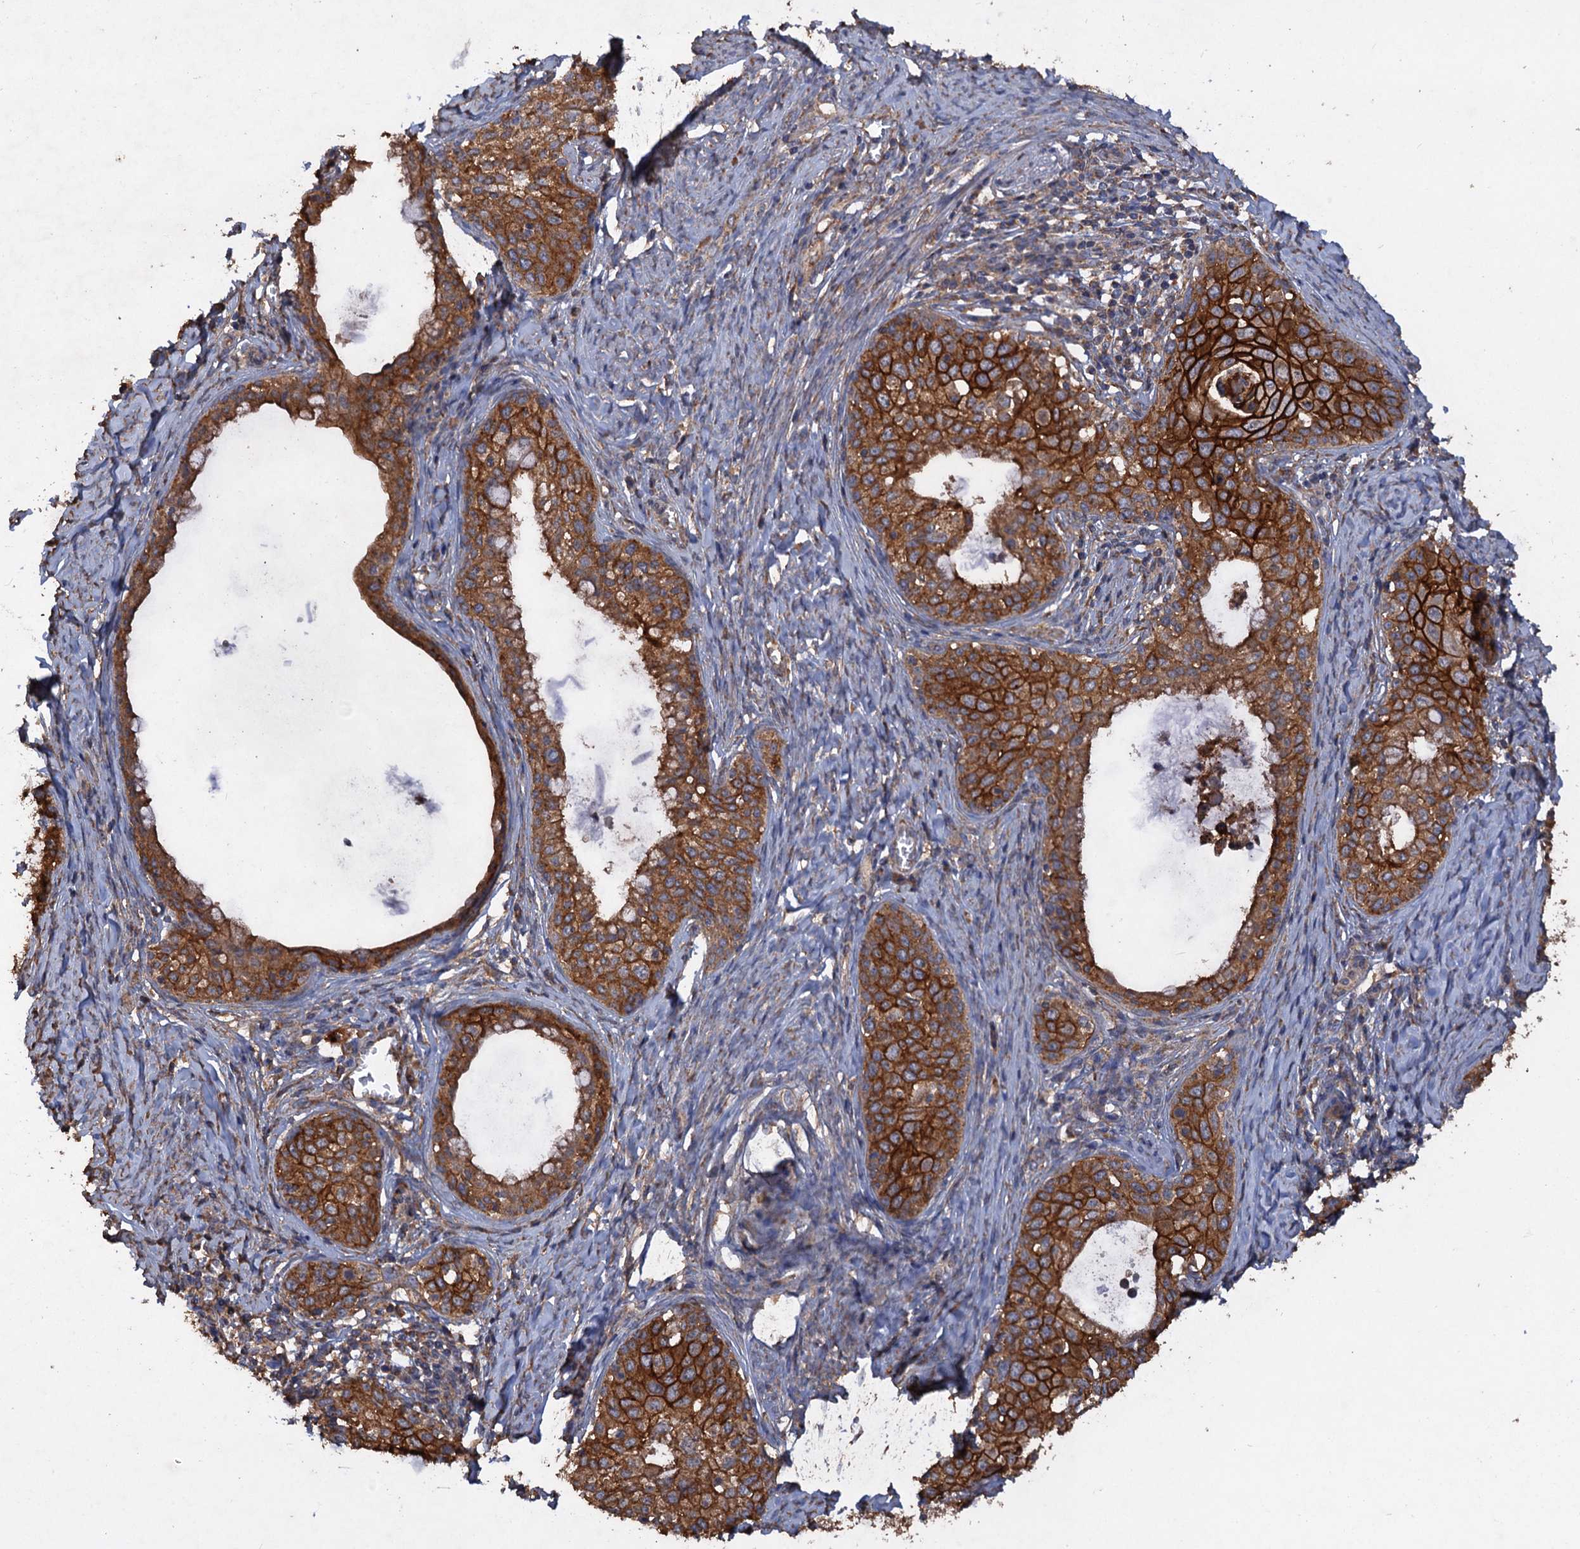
{"staining": {"intensity": "strong", "quantity": ">75%", "location": "cytoplasmic/membranous"}, "tissue": "cervical cancer", "cell_type": "Tumor cells", "image_type": "cancer", "snomed": [{"axis": "morphology", "description": "Squamous cell carcinoma, NOS"}, {"axis": "morphology", "description": "Adenocarcinoma, NOS"}, {"axis": "topography", "description": "Cervix"}], "caption": "Tumor cells display high levels of strong cytoplasmic/membranous staining in about >75% of cells in cervical cancer (adenocarcinoma). (brown staining indicates protein expression, while blue staining denotes nuclei).", "gene": "SCUBE3", "patient": {"sex": "female", "age": 52}}